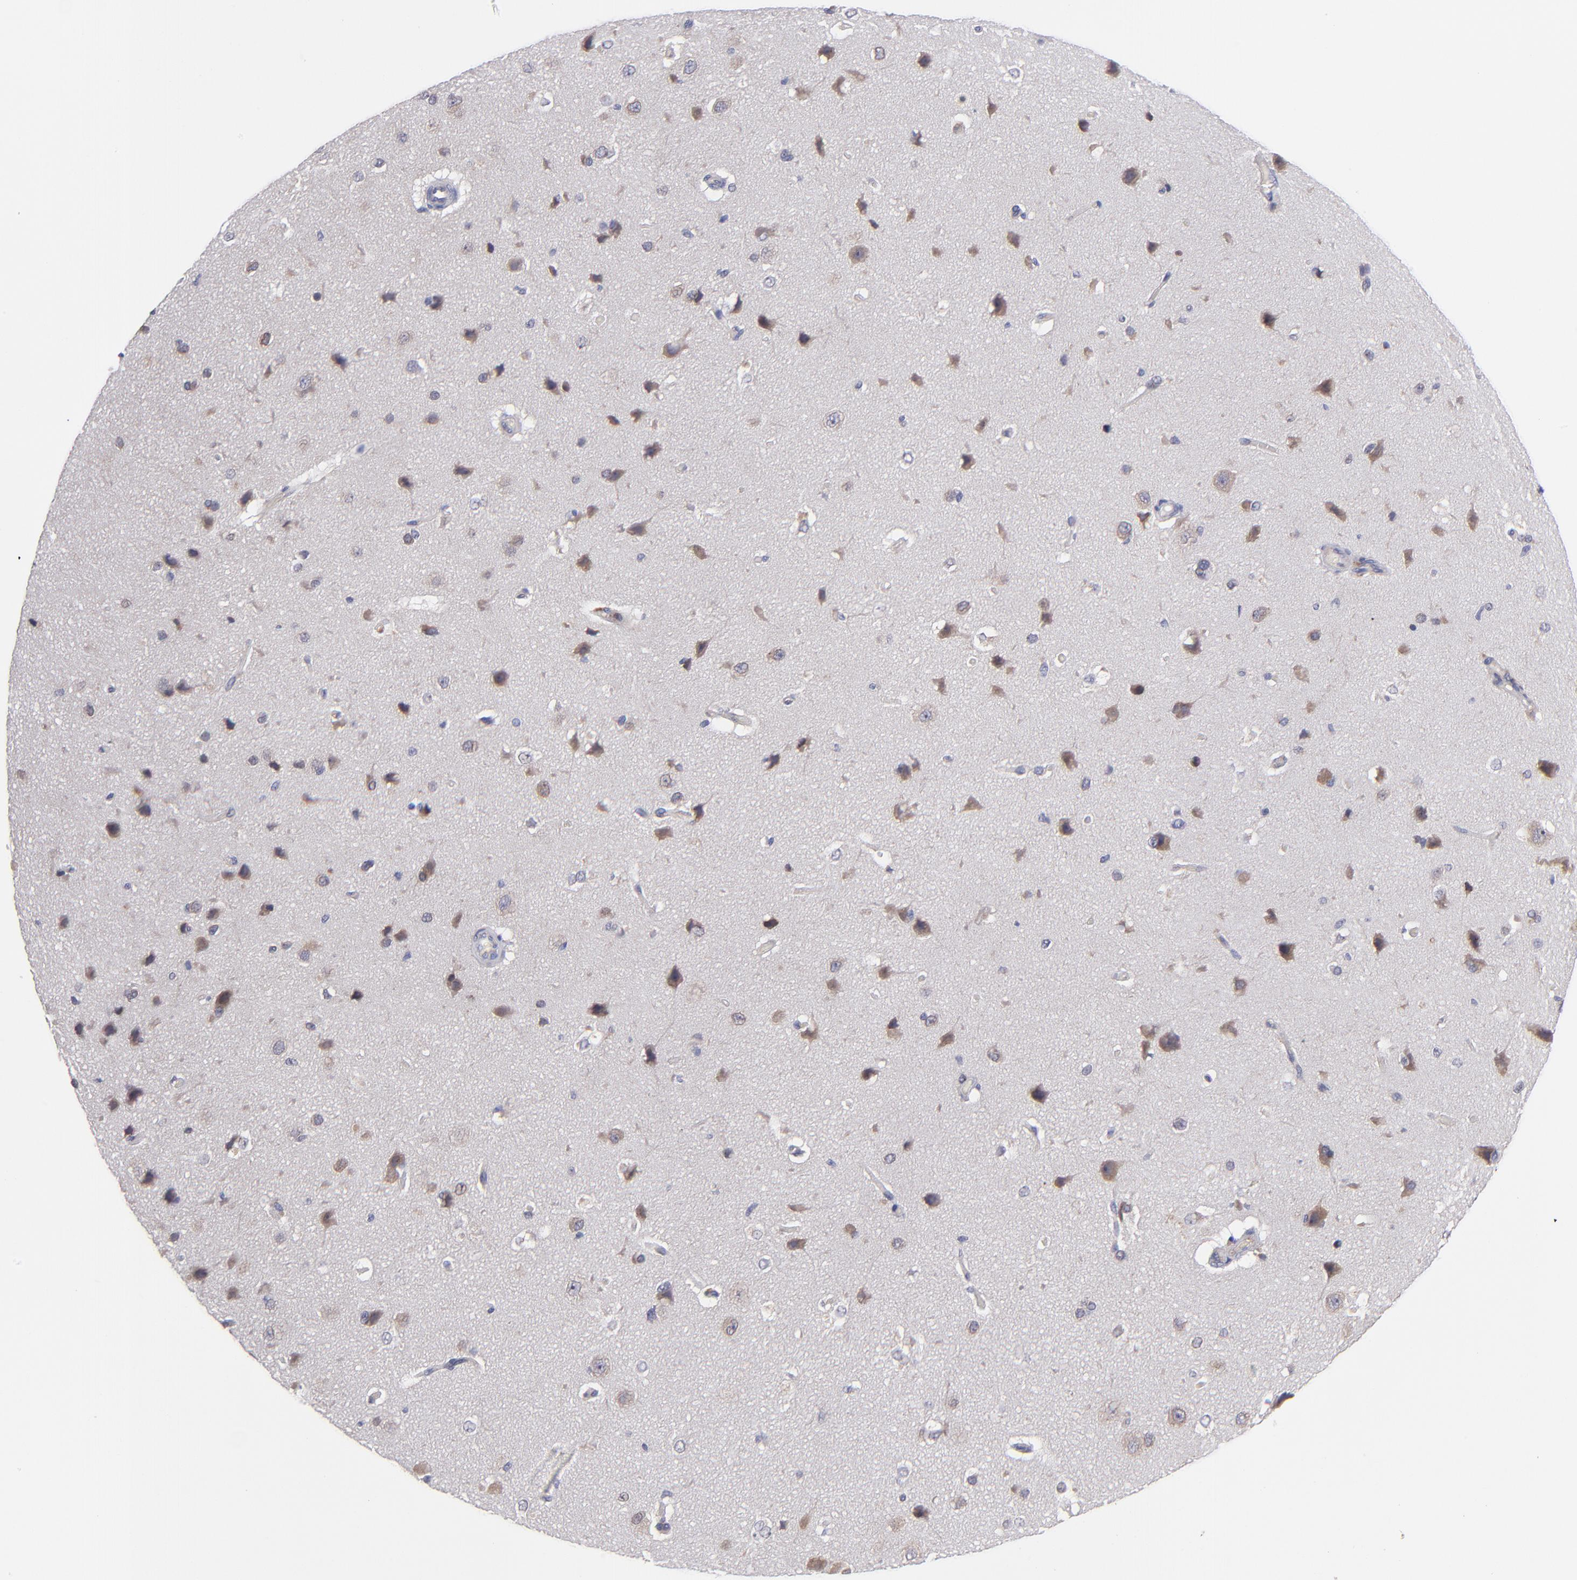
{"staining": {"intensity": "negative", "quantity": "none", "location": "none"}, "tissue": "cerebral cortex", "cell_type": "Endothelial cells", "image_type": "normal", "snomed": [{"axis": "morphology", "description": "Normal tissue, NOS"}, {"axis": "topography", "description": "Cerebral cortex"}], "caption": "Immunohistochemistry (IHC) micrograph of normal human cerebral cortex stained for a protein (brown), which demonstrates no expression in endothelial cells. Brightfield microscopy of immunohistochemistry (IHC) stained with DAB (3,3'-diaminobenzidine) (brown) and hematoxylin (blue), captured at high magnification.", "gene": "EIF3L", "patient": {"sex": "female", "age": 45}}